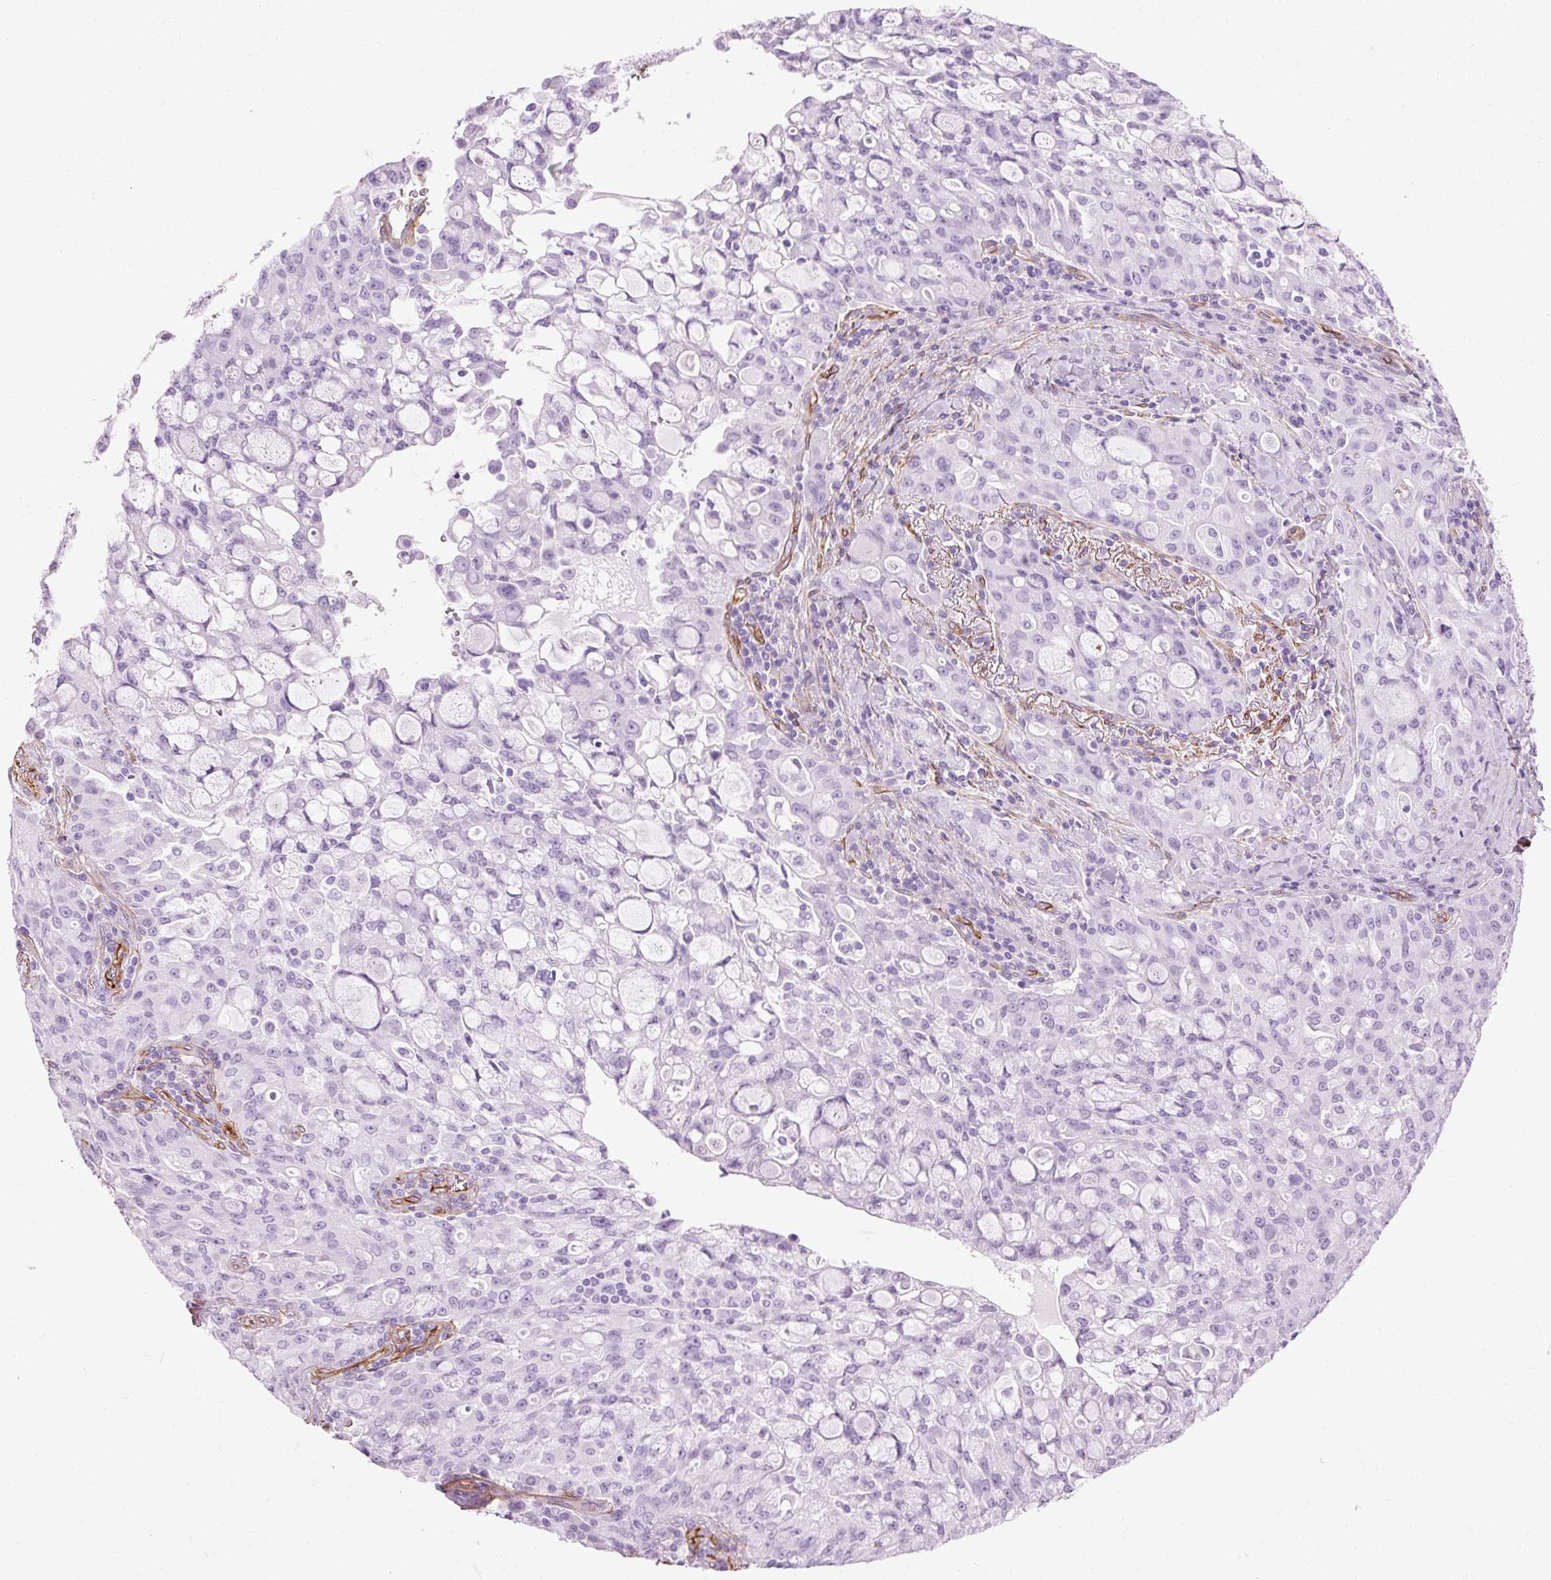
{"staining": {"intensity": "negative", "quantity": "none", "location": "none"}, "tissue": "lung cancer", "cell_type": "Tumor cells", "image_type": "cancer", "snomed": [{"axis": "morphology", "description": "Adenocarcinoma, NOS"}, {"axis": "topography", "description": "Lung"}], "caption": "DAB immunohistochemical staining of human lung cancer demonstrates no significant expression in tumor cells. (Stains: DAB IHC with hematoxylin counter stain, Microscopy: brightfield microscopy at high magnification).", "gene": "CAV1", "patient": {"sex": "female", "age": 44}}